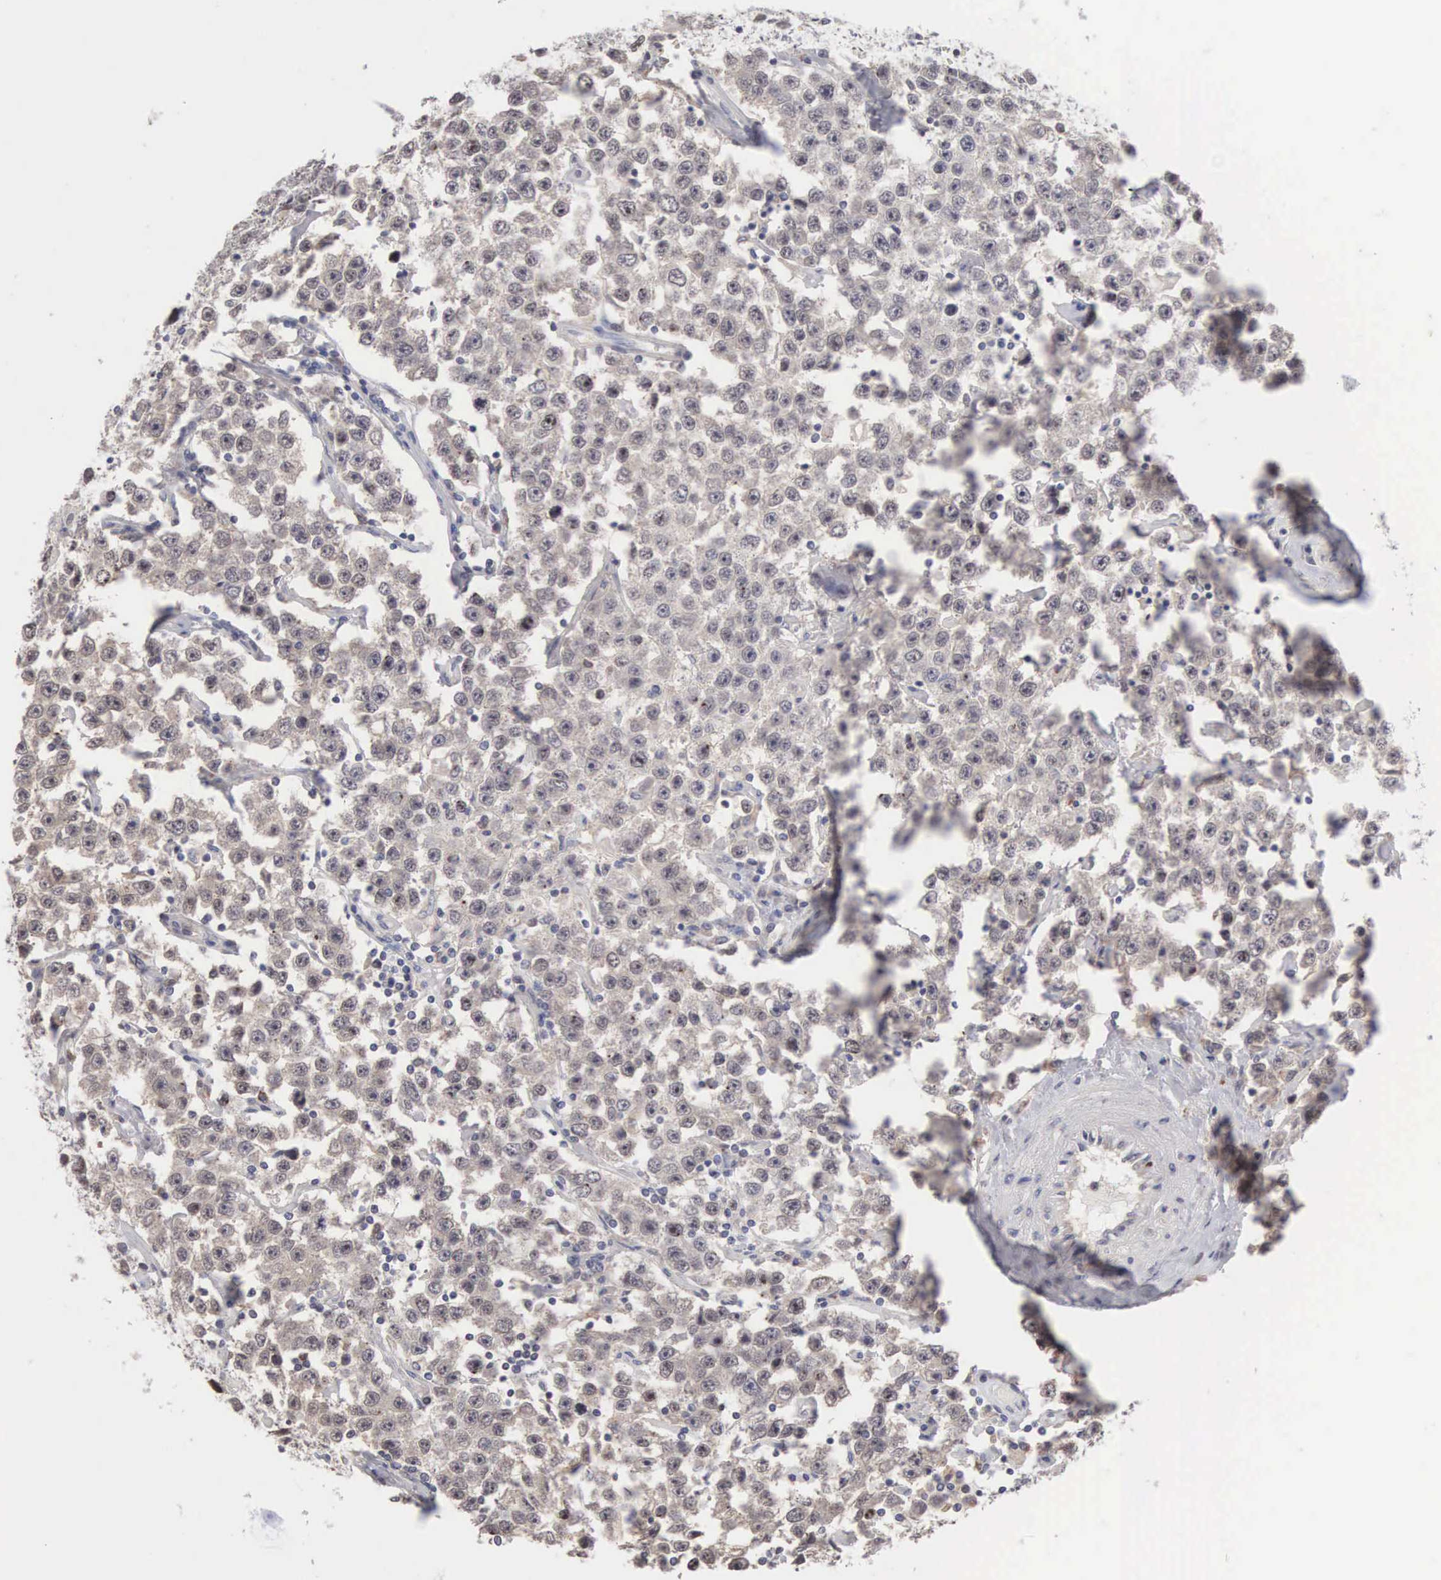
{"staining": {"intensity": "weak", "quantity": ">75%", "location": "cytoplasmic/membranous"}, "tissue": "testis cancer", "cell_type": "Tumor cells", "image_type": "cancer", "snomed": [{"axis": "morphology", "description": "Seminoma, NOS"}, {"axis": "topography", "description": "Testis"}], "caption": "Immunohistochemical staining of testis seminoma exhibits low levels of weak cytoplasmic/membranous staining in approximately >75% of tumor cells.", "gene": "KDM6A", "patient": {"sex": "male", "age": 52}}